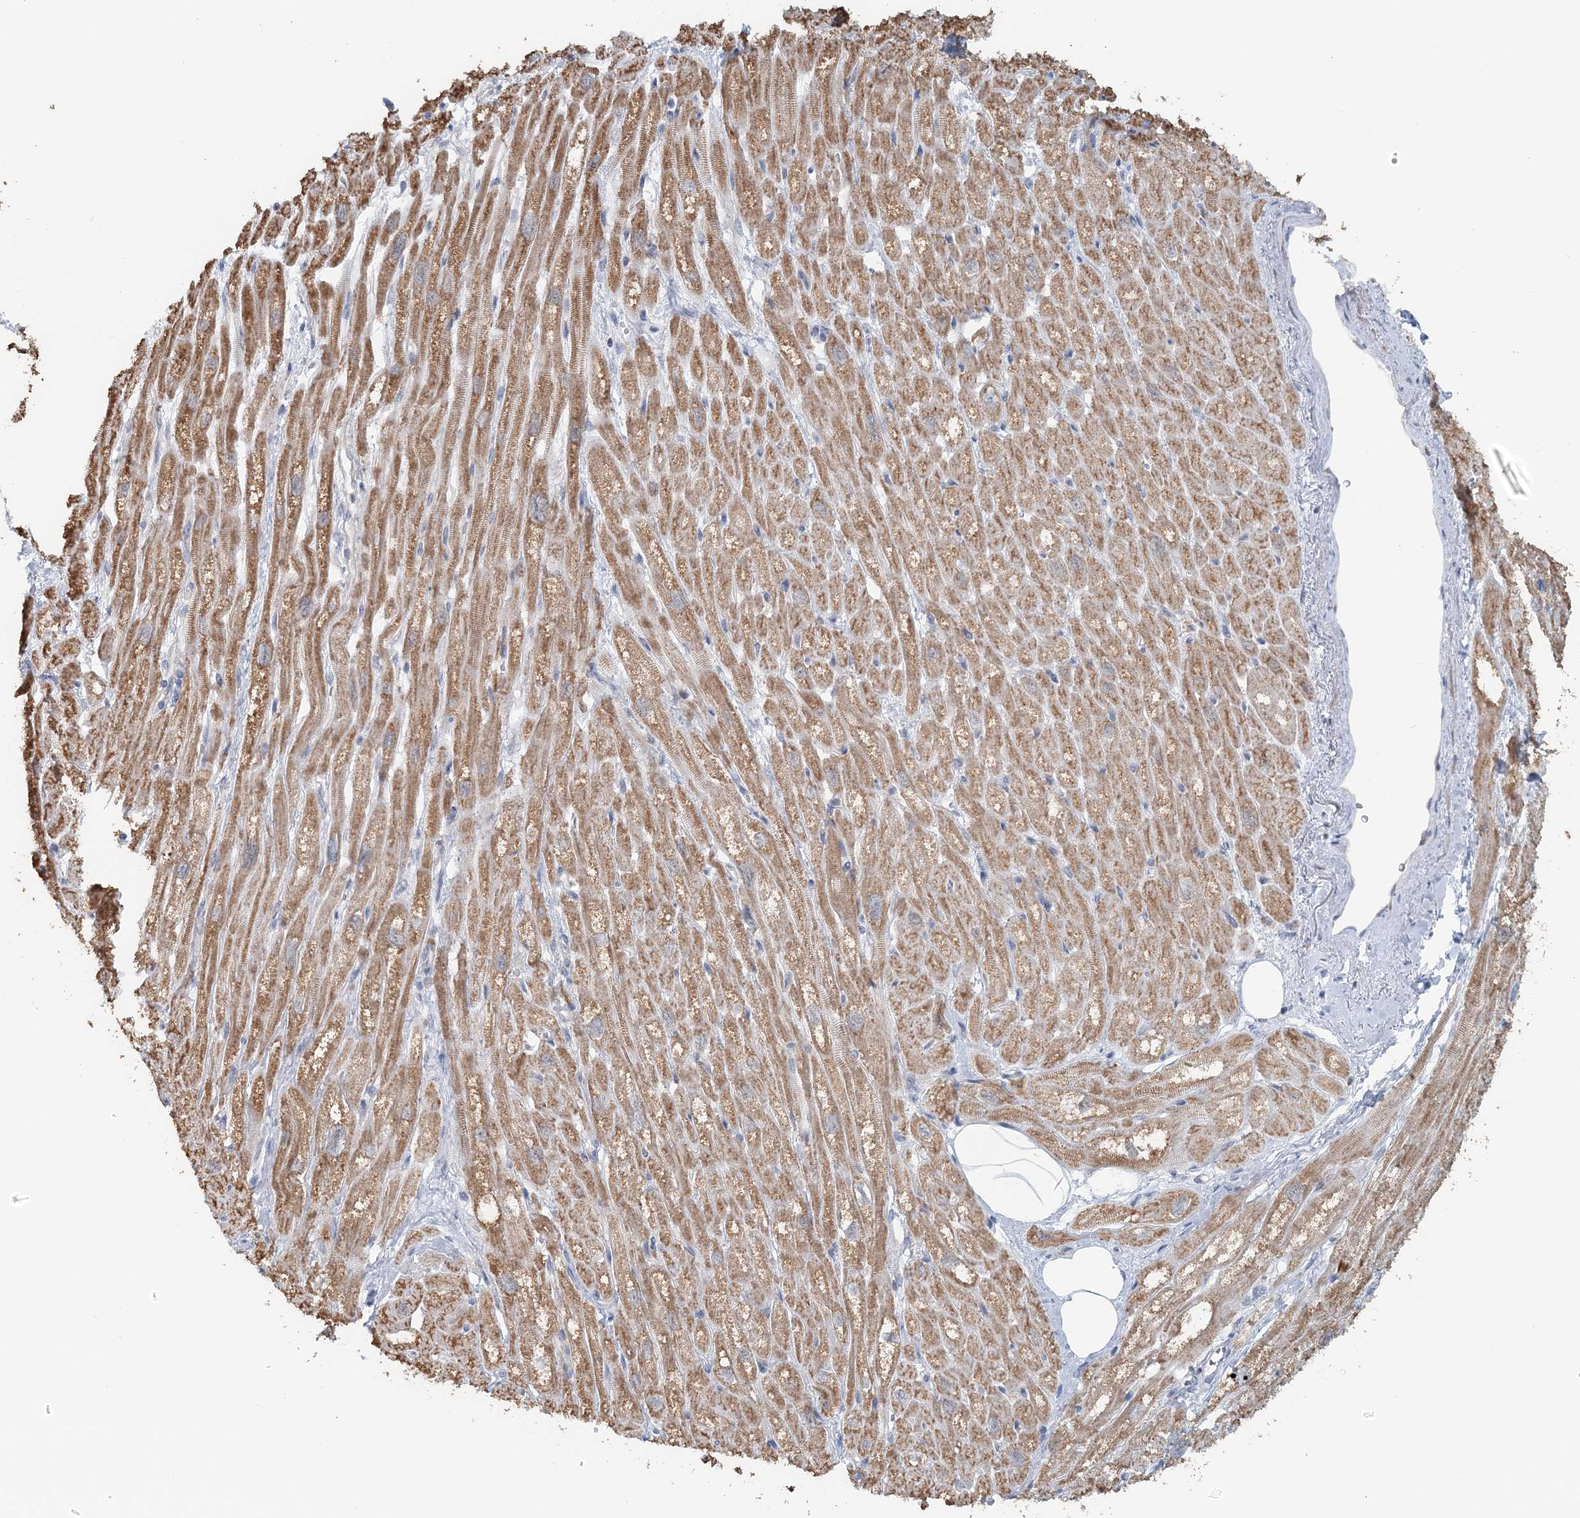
{"staining": {"intensity": "moderate", "quantity": ">75%", "location": "cytoplasmic/membranous"}, "tissue": "heart muscle", "cell_type": "Cardiomyocytes", "image_type": "normal", "snomed": [{"axis": "morphology", "description": "Normal tissue, NOS"}, {"axis": "topography", "description": "Heart"}], "caption": "IHC image of normal heart muscle stained for a protein (brown), which exhibits medium levels of moderate cytoplasmic/membranous positivity in approximately >75% of cardiomyocytes.", "gene": "RNF150", "patient": {"sex": "male", "age": 50}}